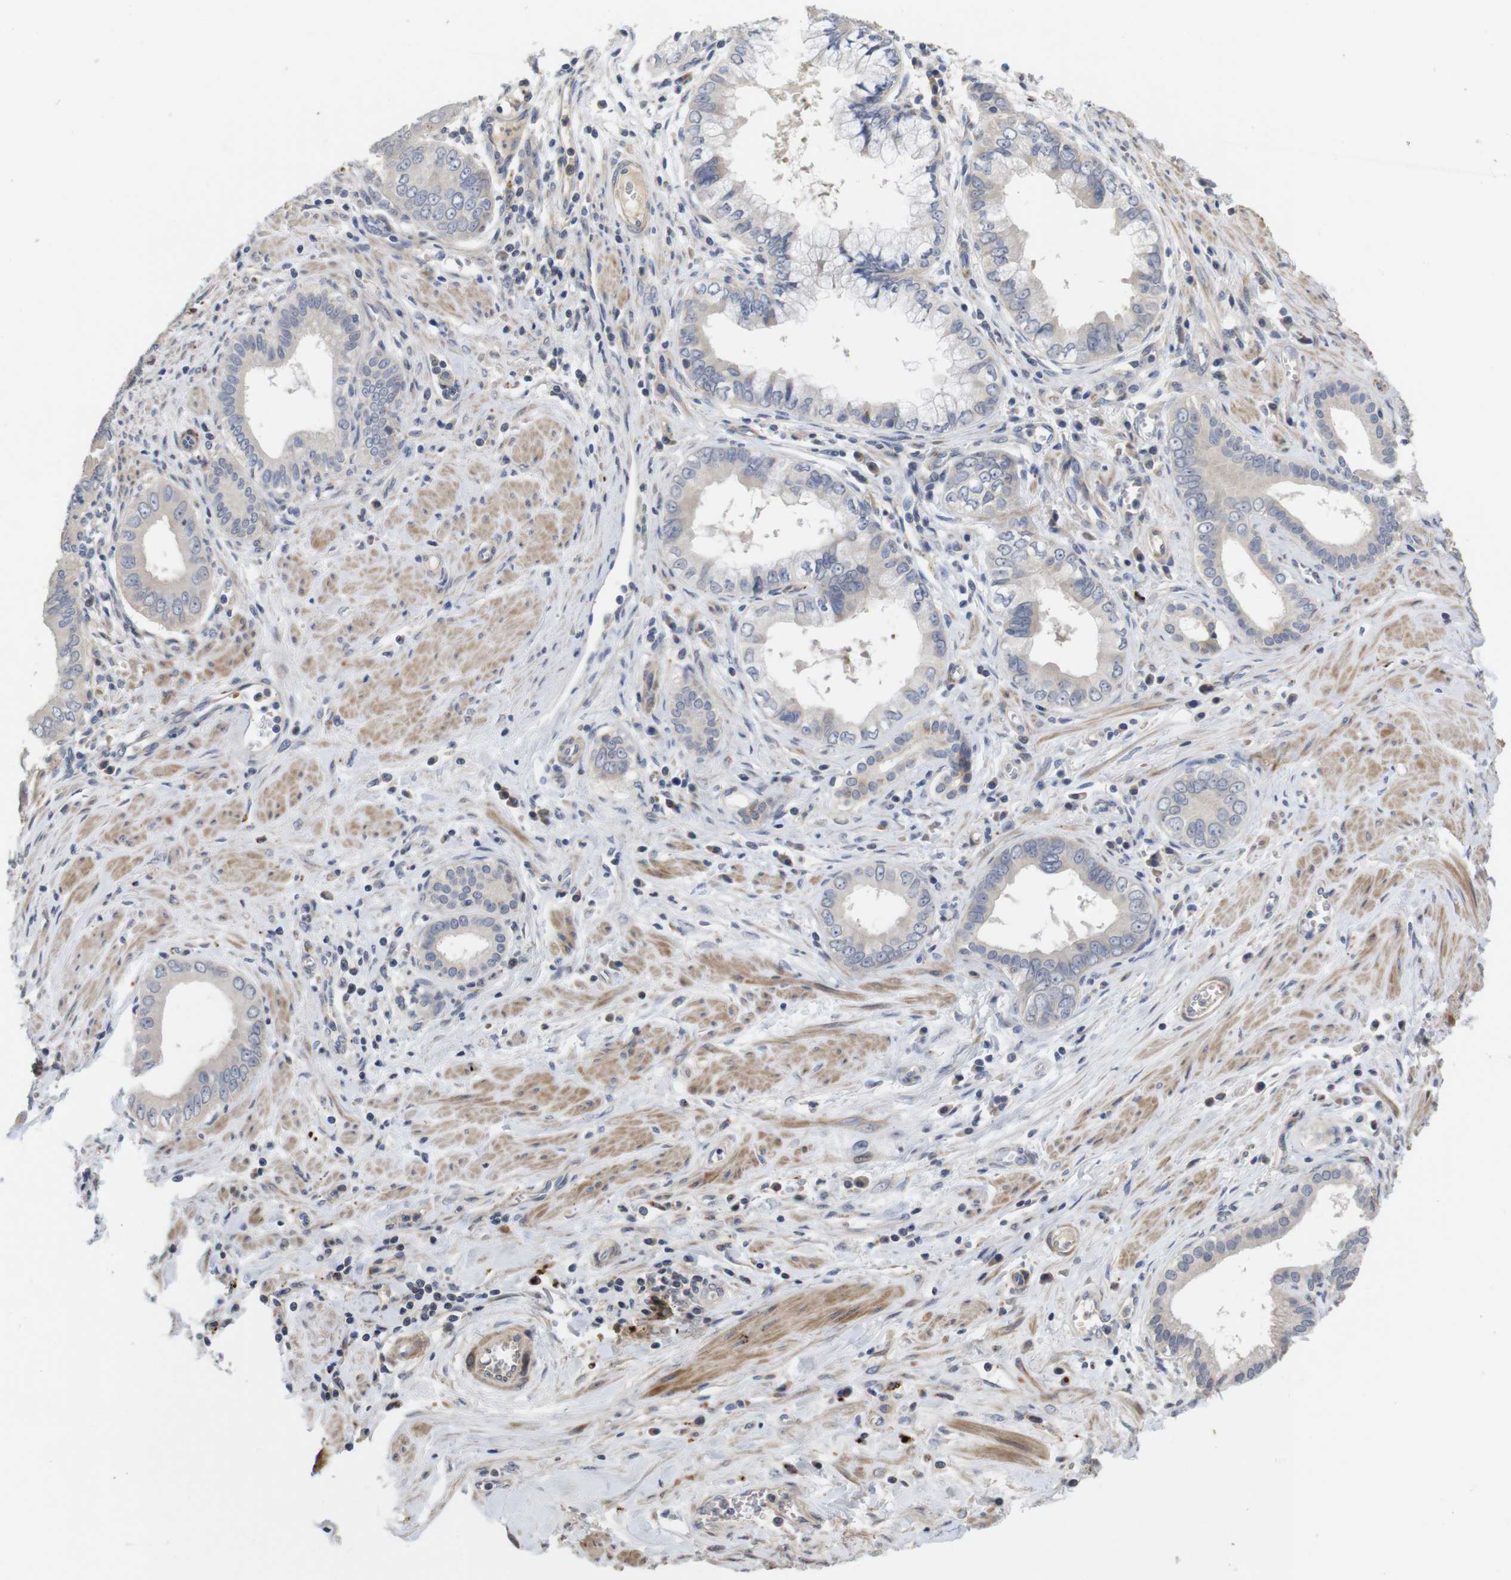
{"staining": {"intensity": "negative", "quantity": "none", "location": "none"}, "tissue": "pancreatic cancer", "cell_type": "Tumor cells", "image_type": "cancer", "snomed": [{"axis": "morphology", "description": "Normal tissue, NOS"}, {"axis": "topography", "description": "Lymph node"}], "caption": "Tumor cells are negative for brown protein staining in pancreatic cancer.", "gene": "SPRY3", "patient": {"sex": "male", "age": 50}}